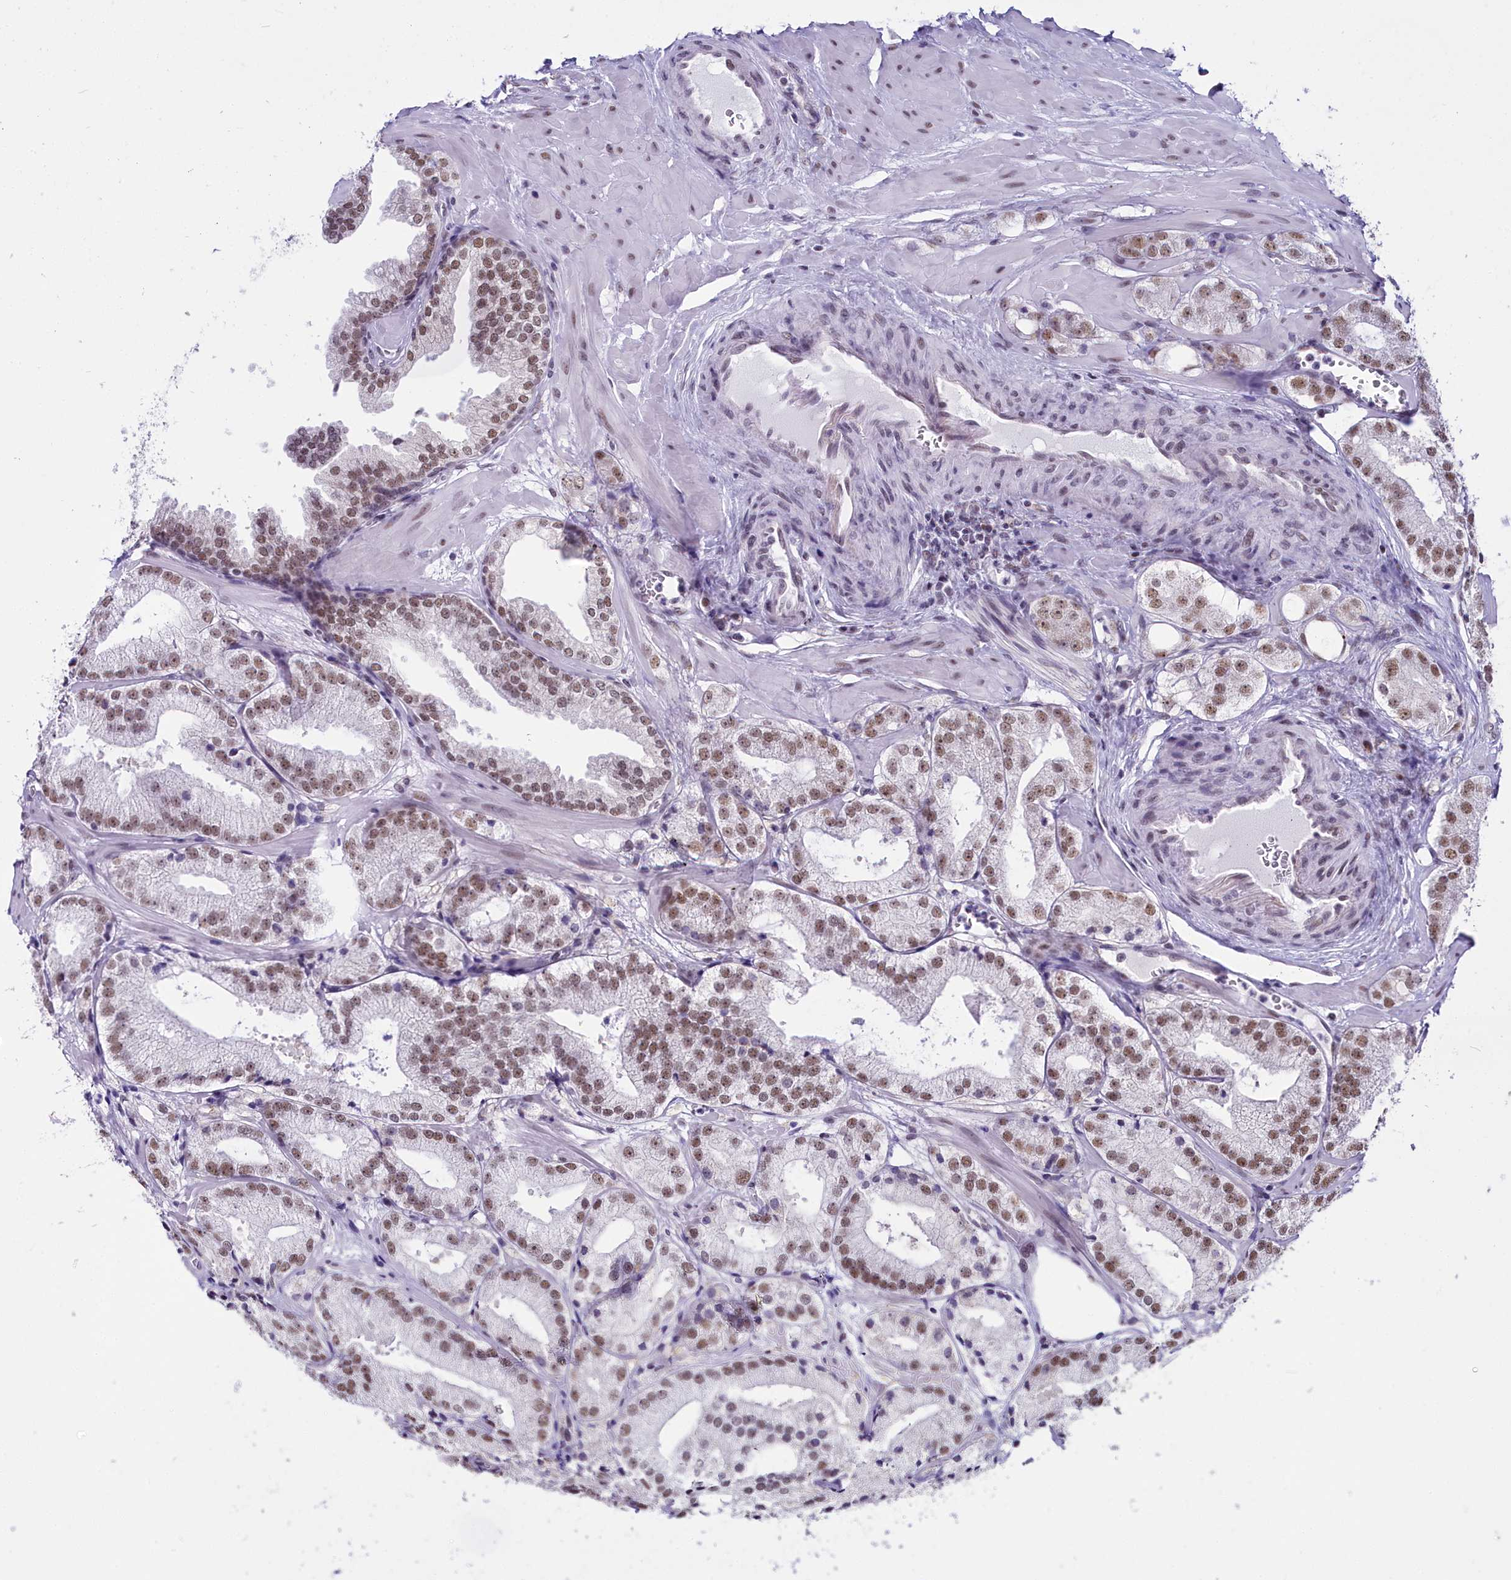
{"staining": {"intensity": "moderate", "quantity": ">75%", "location": "nuclear"}, "tissue": "prostate cancer", "cell_type": "Tumor cells", "image_type": "cancer", "snomed": [{"axis": "morphology", "description": "Adenocarcinoma, Low grade"}, {"axis": "topography", "description": "Prostate"}], "caption": "Prostate cancer (adenocarcinoma (low-grade)) stained with IHC shows moderate nuclear staining in approximately >75% of tumor cells.", "gene": "RBM12", "patient": {"sex": "male", "age": 60}}